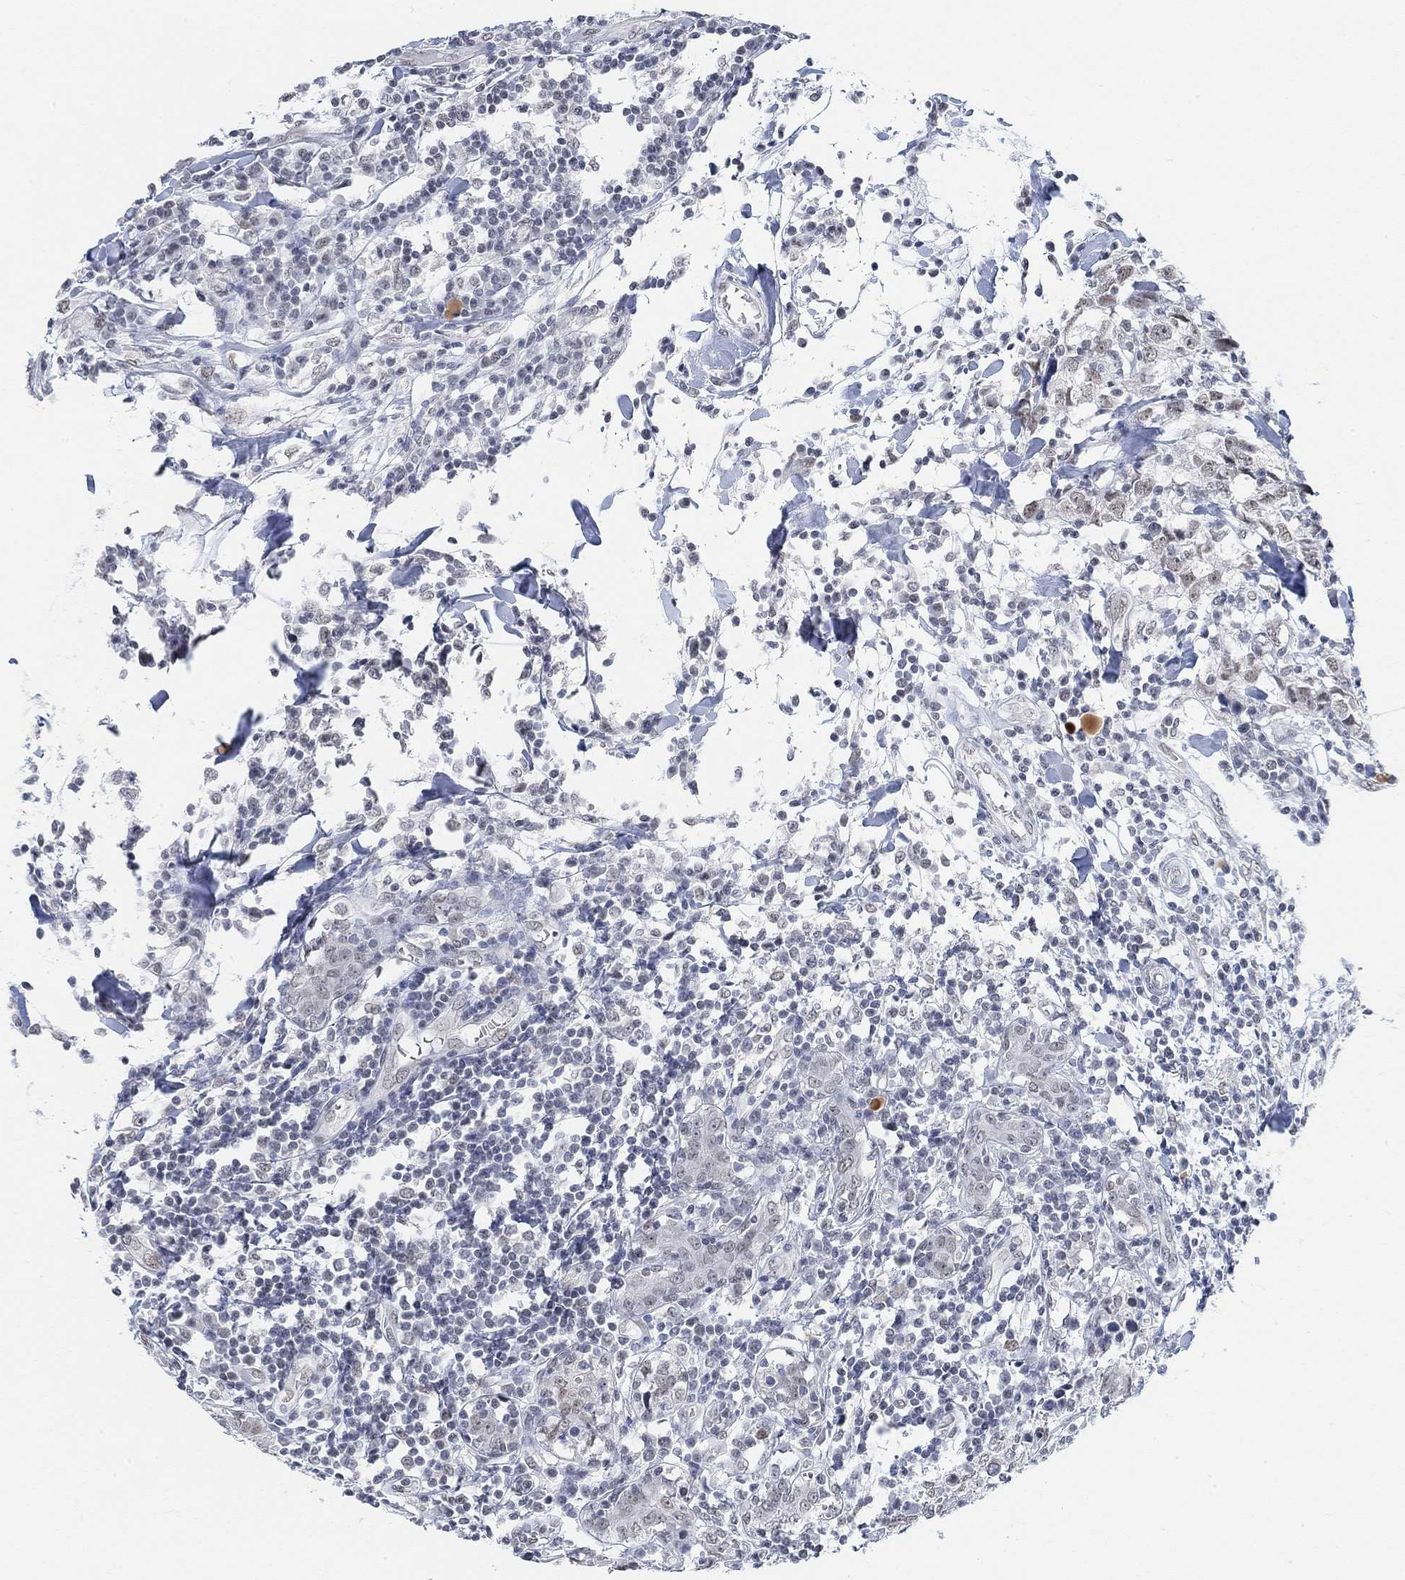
{"staining": {"intensity": "weak", "quantity": "25%-75%", "location": "nuclear"}, "tissue": "breast cancer", "cell_type": "Tumor cells", "image_type": "cancer", "snomed": [{"axis": "morphology", "description": "Duct carcinoma"}, {"axis": "topography", "description": "Breast"}], "caption": "Immunohistochemical staining of breast cancer demonstrates low levels of weak nuclear staining in about 25%-75% of tumor cells.", "gene": "PURG", "patient": {"sex": "female", "age": 30}}